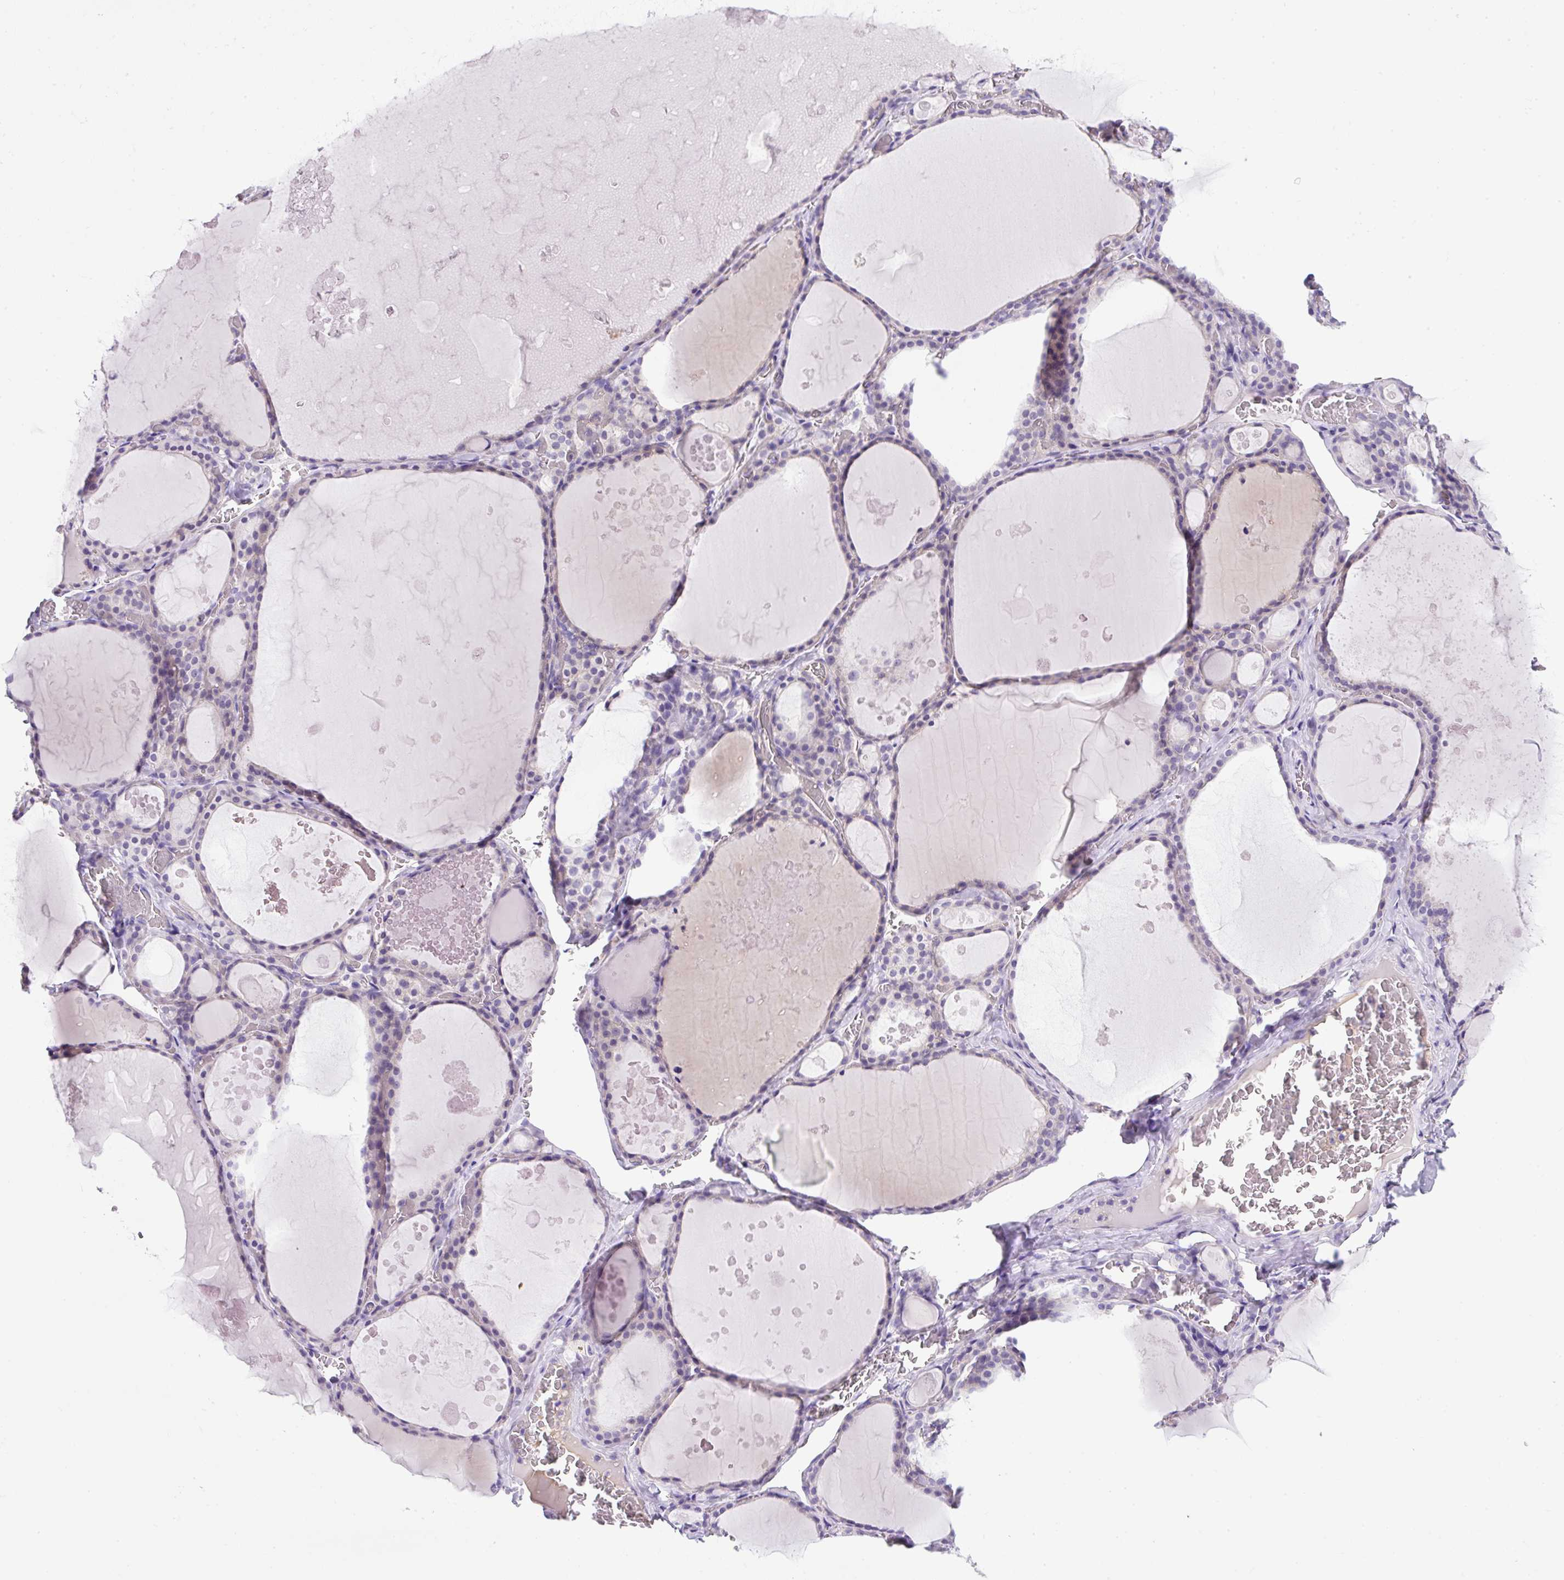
{"staining": {"intensity": "negative", "quantity": "none", "location": "none"}, "tissue": "thyroid gland", "cell_type": "Glandular cells", "image_type": "normal", "snomed": [{"axis": "morphology", "description": "Normal tissue, NOS"}, {"axis": "topography", "description": "Thyroid gland"}], "caption": "IHC of benign human thyroid gland reveals no positivity in glandular cells.", "gene": "NPTN", "patient": {"sex": "male", "age": 56}}